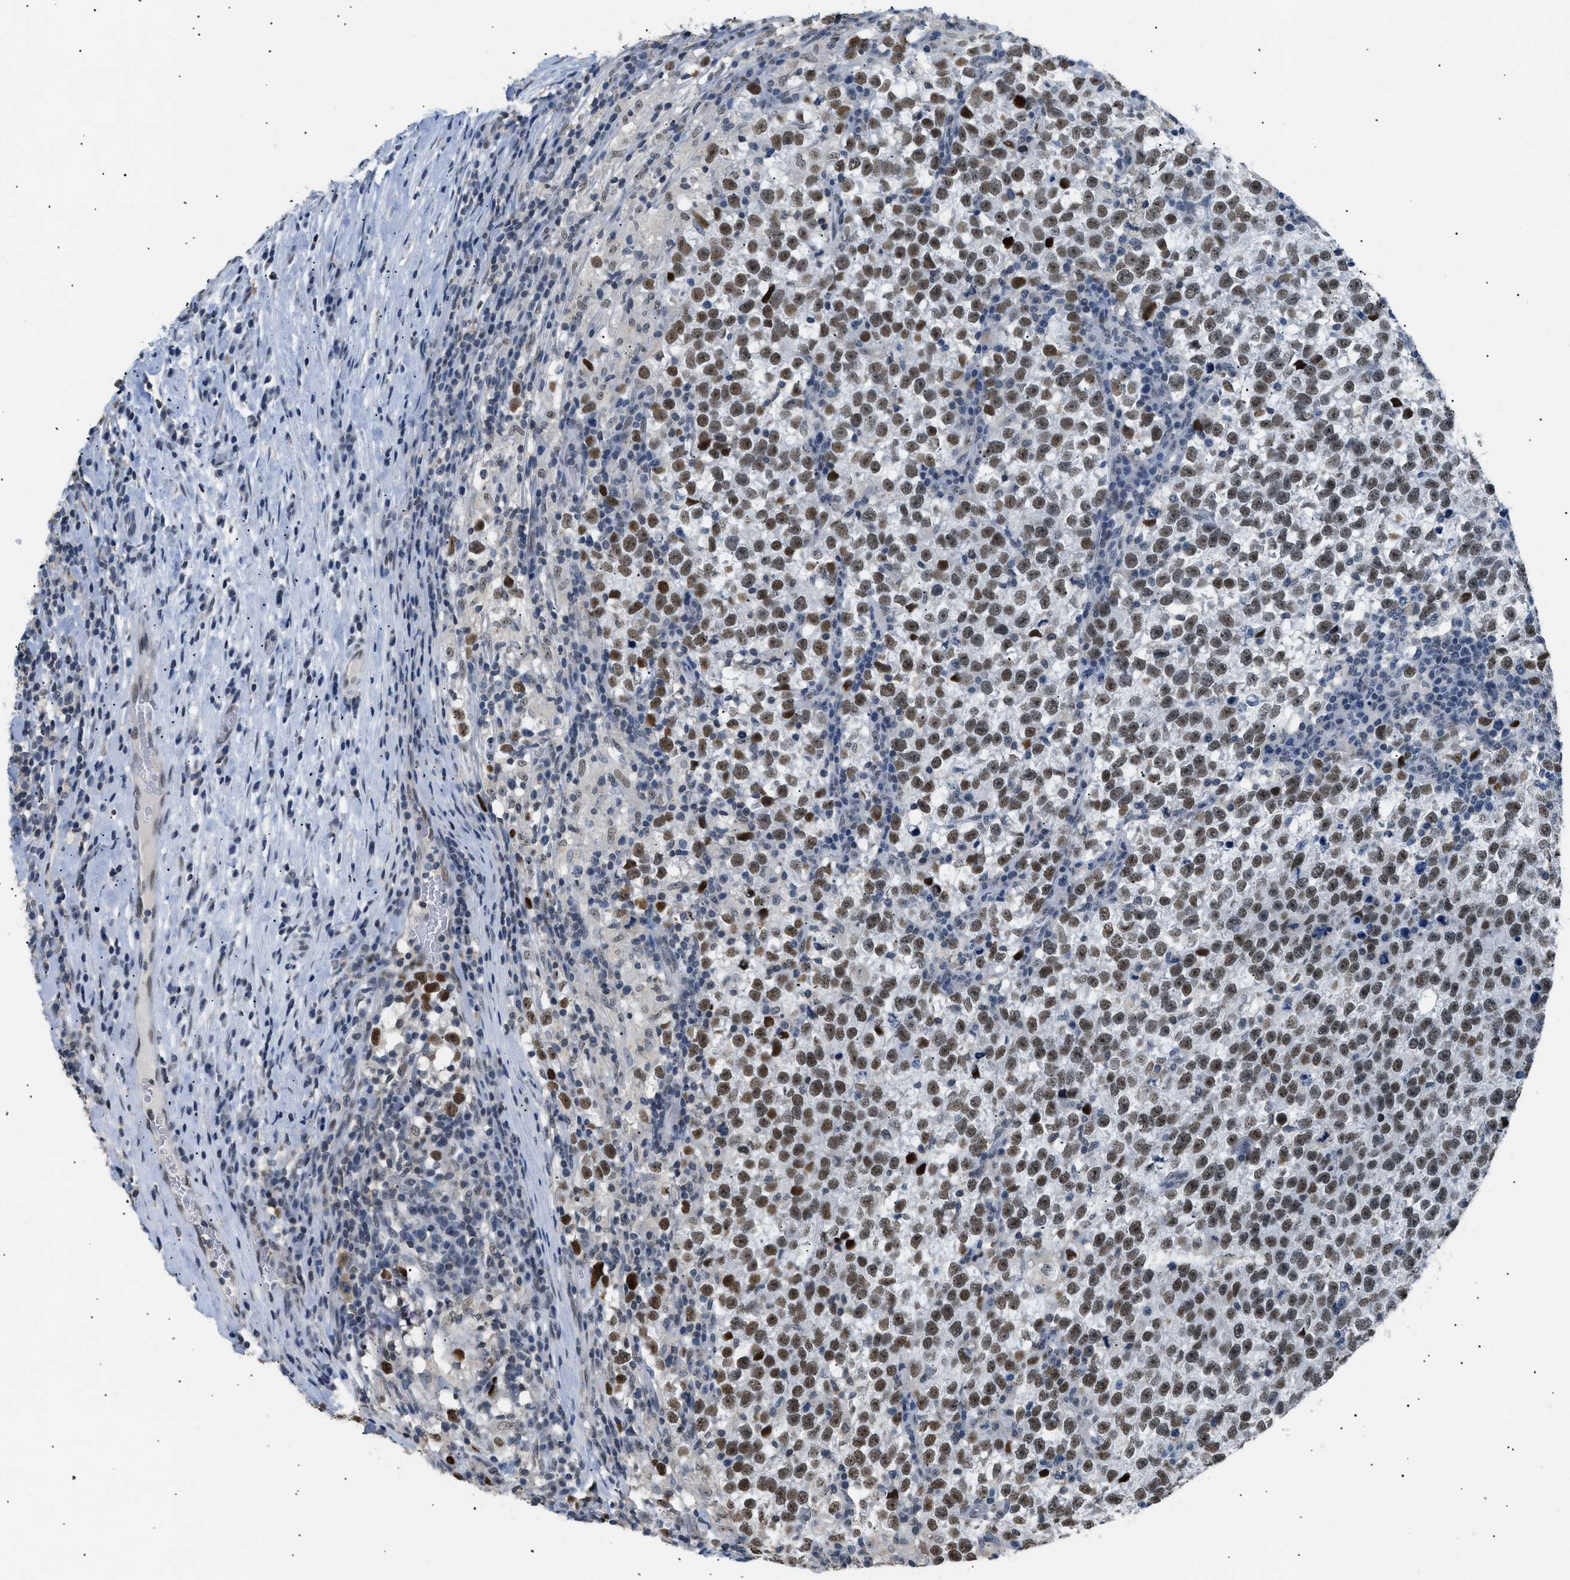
{"staining": {"intensity": "moderate", "quantity": ">75%", "location": "nuclear"}, "tissue": "testis cancer", "cell_type": "Tumor cells", "image_type": "cancer", "snomed": [{"axis": "morphology", "description": "Normal tissue, NOS"}, {"axis": "morphology", "description": "Seminoma, NOS"}, {"axis": "topography", "description": "Testis"}], "caption": "Human seminoma (testis) stained for a protein (brown) demonstrates moderate nuclear positive staining in approximately >75% of tumor cells.", "gene": "KCNC3", "patient": {"sex": "male", "age": 43}}